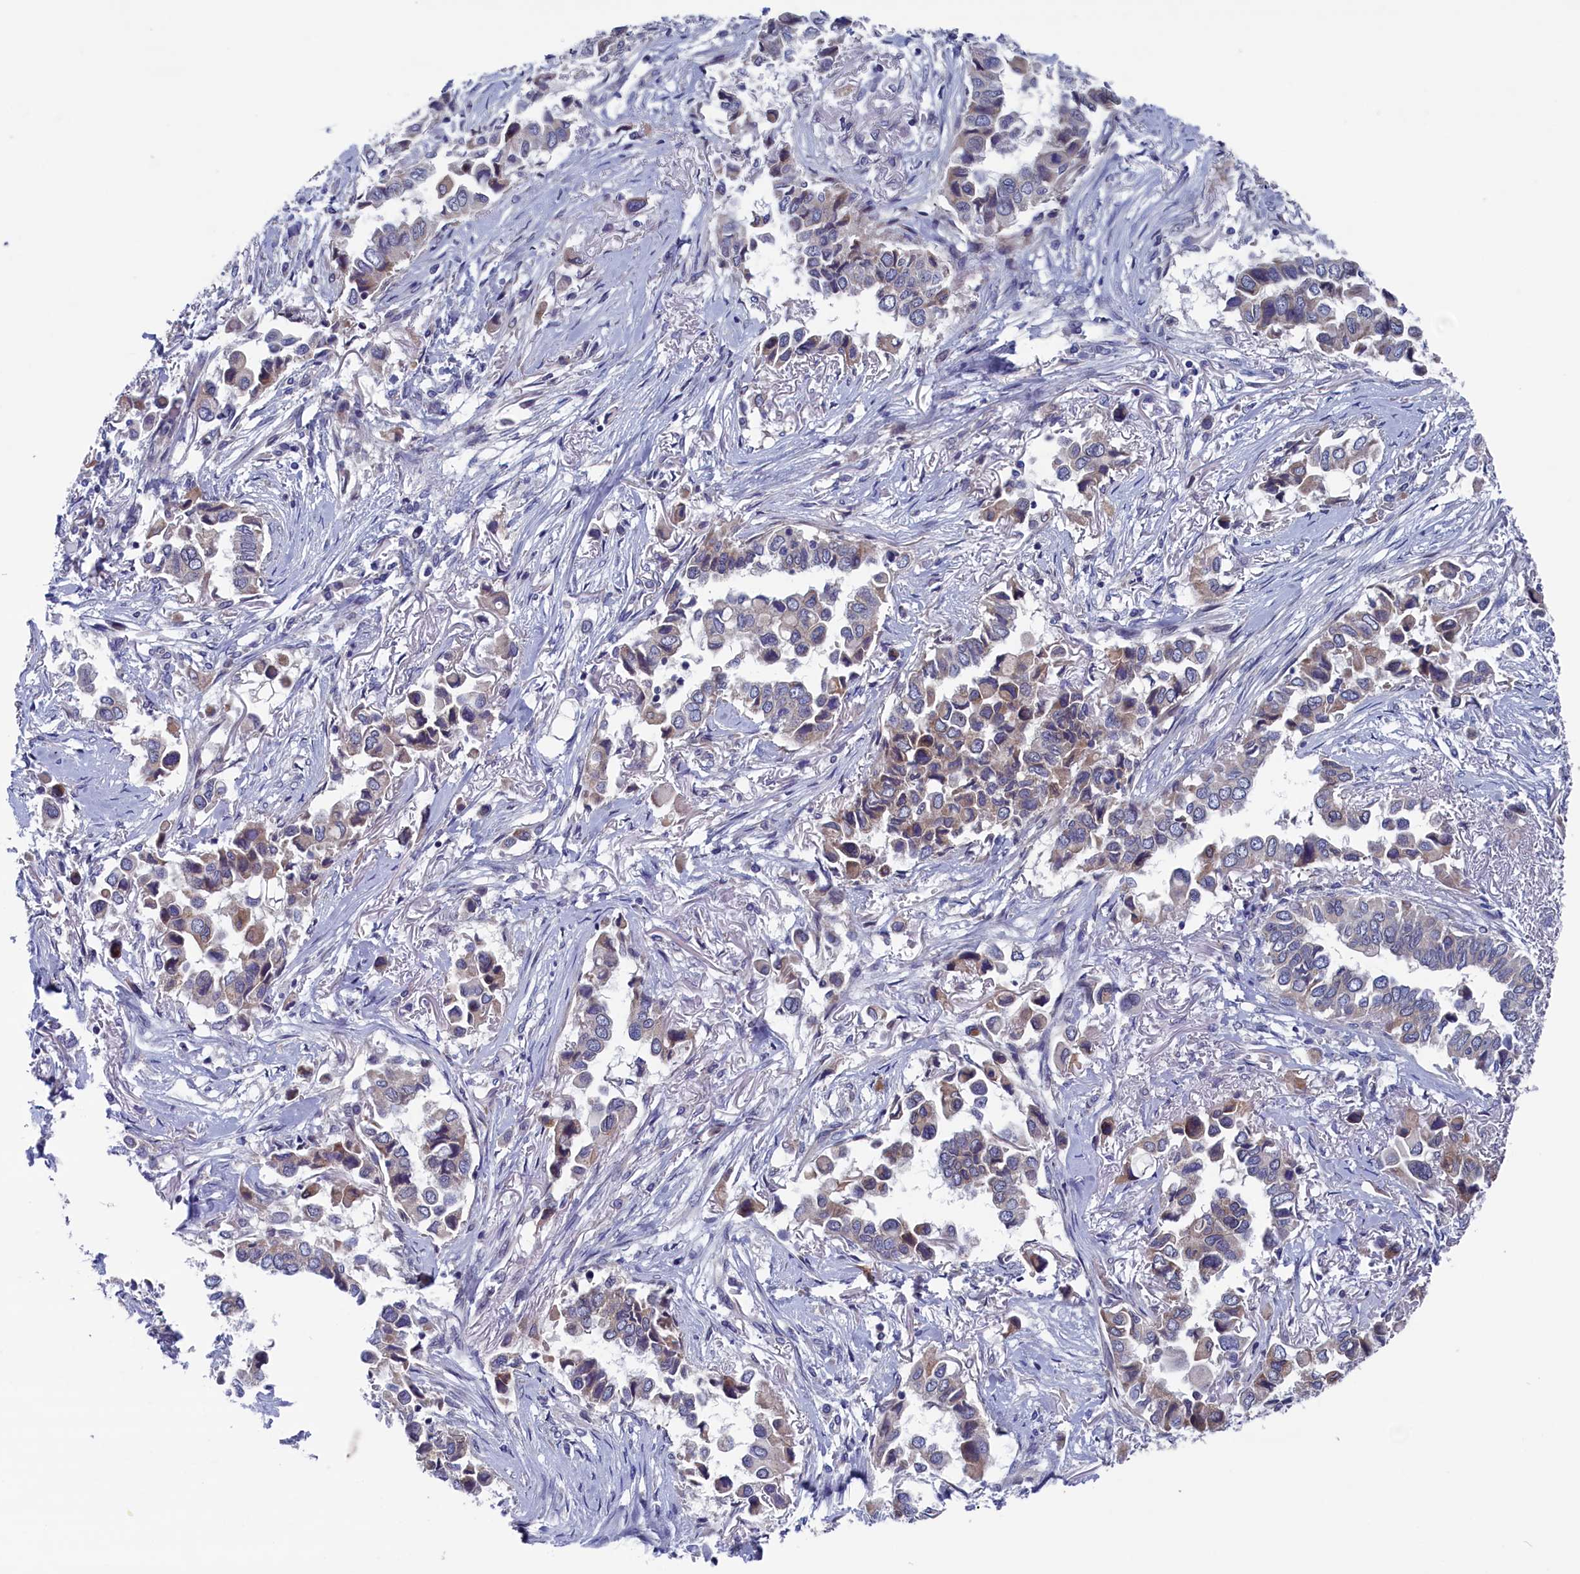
{"staining": {"intensity": "weak", "quantity": "25%-75%", "location": "cytoplasmic/membranous"}, "tissue": "lung cancer", "cell_type": "Tumor cells", "image_type": "cancer", "snomed": [{"axis": "morphology", "description": "Adenocarcinoma, NOS"}, {"axis": "topography", "description": "Lung"}], "caption": "This image demonstrates IHC staining of lung cancer (adenocarcinoma), with low weak cytoplasmic/membranous positivity in about 25%-75% of tumor cells.", "gene": "SPATA13", "patient": {"sex": "female", "age": 76}}